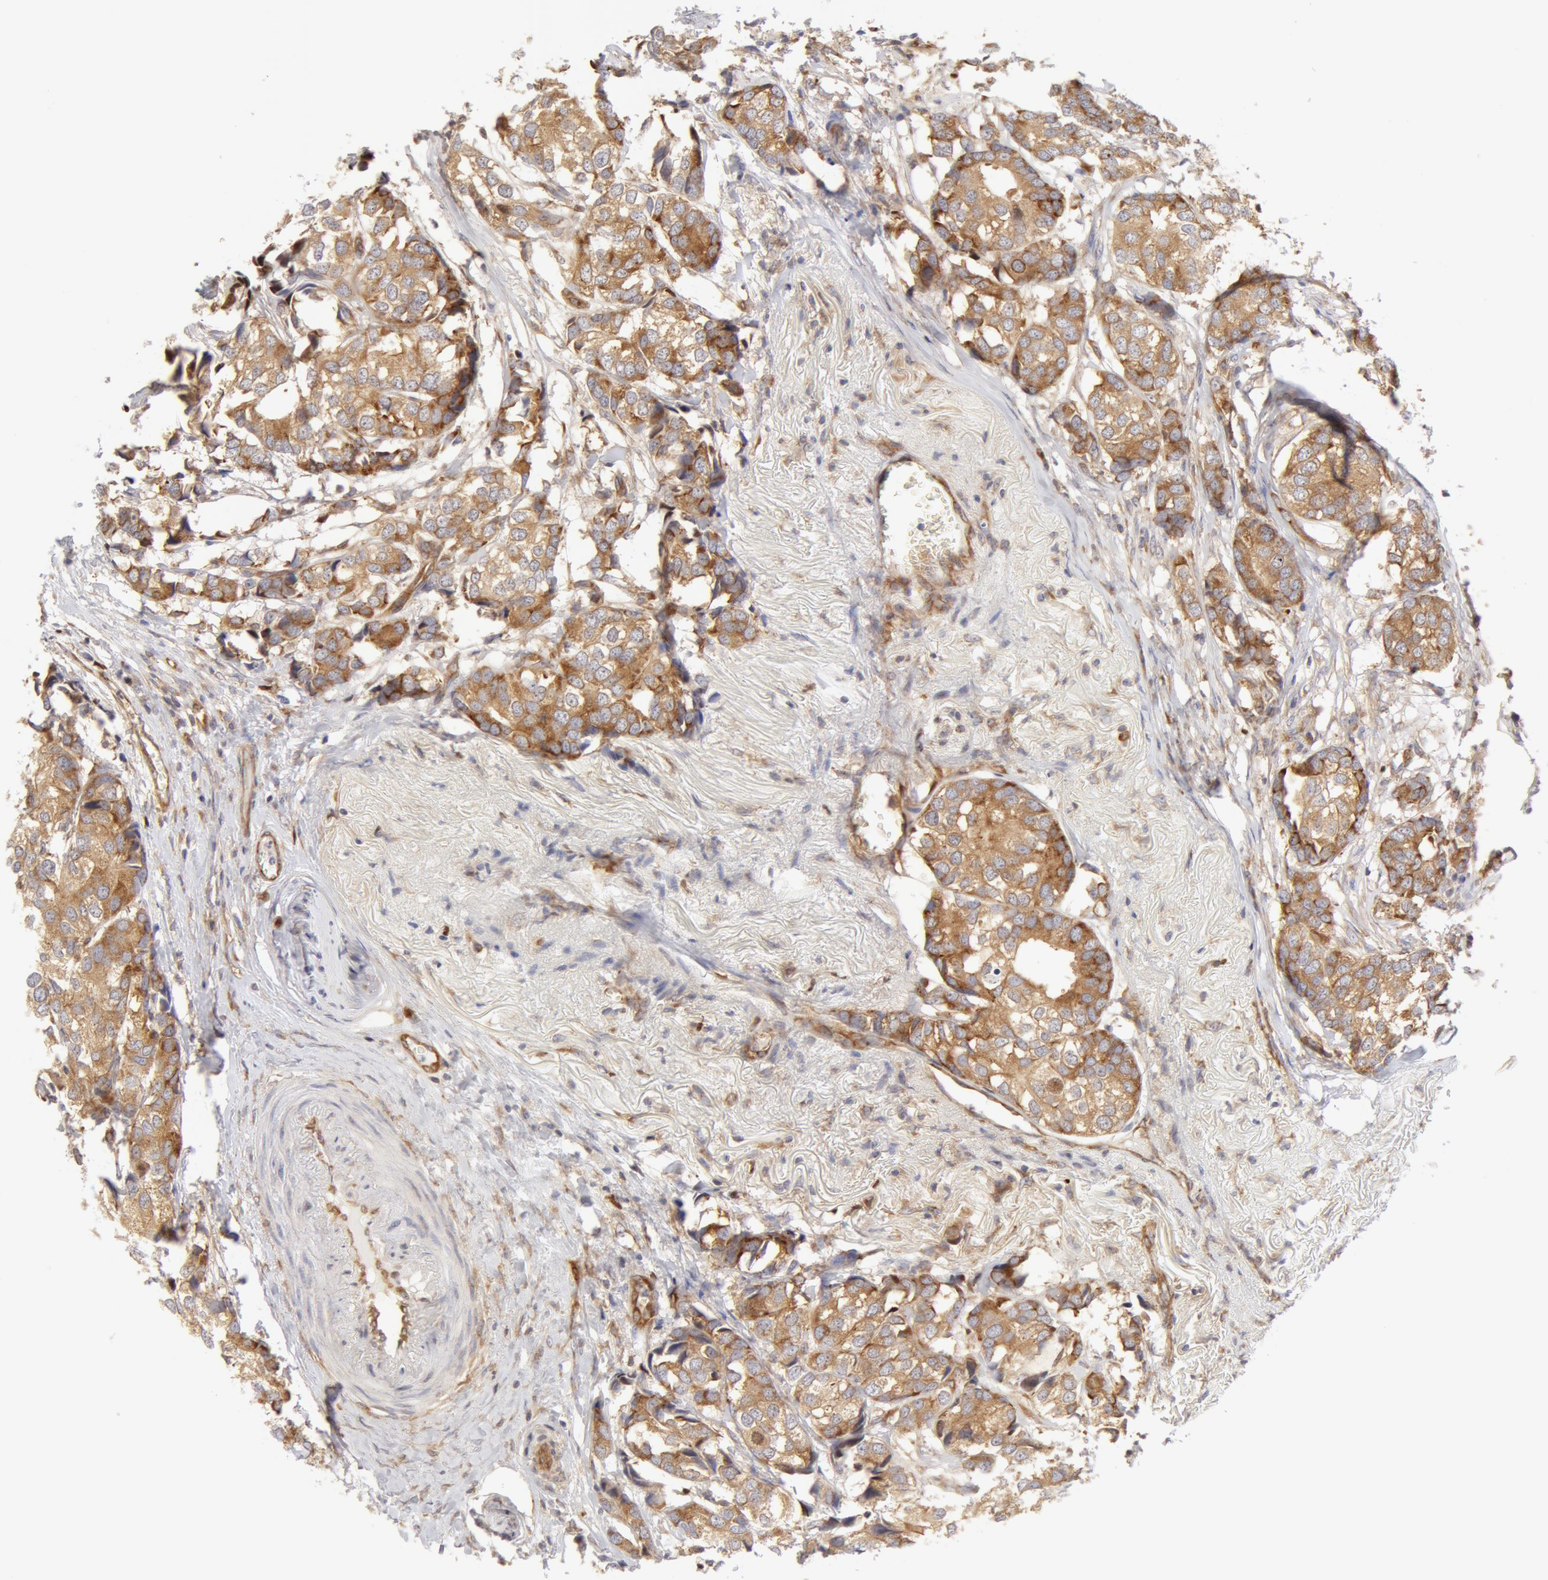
{"staining": {"intensity": "weak", "quantity": ">75%", "location": "cytoplasmic/membranous"}, "tissue": "breast cancer", "cell_type": "Tumor cells", "image_type": "cancer", "snomed": [{"axis": "morphology", "description": "Duct carcinoma"}, {"axis": "topography", "description": "Breast"}], "caption": "Tumor cells display low levels of weak cytoplasmic/membranous staining in about >75% of cells in human breast cancer.", "gene": "DDX3Y", "patient": {"sex": "female", "age": 68}}